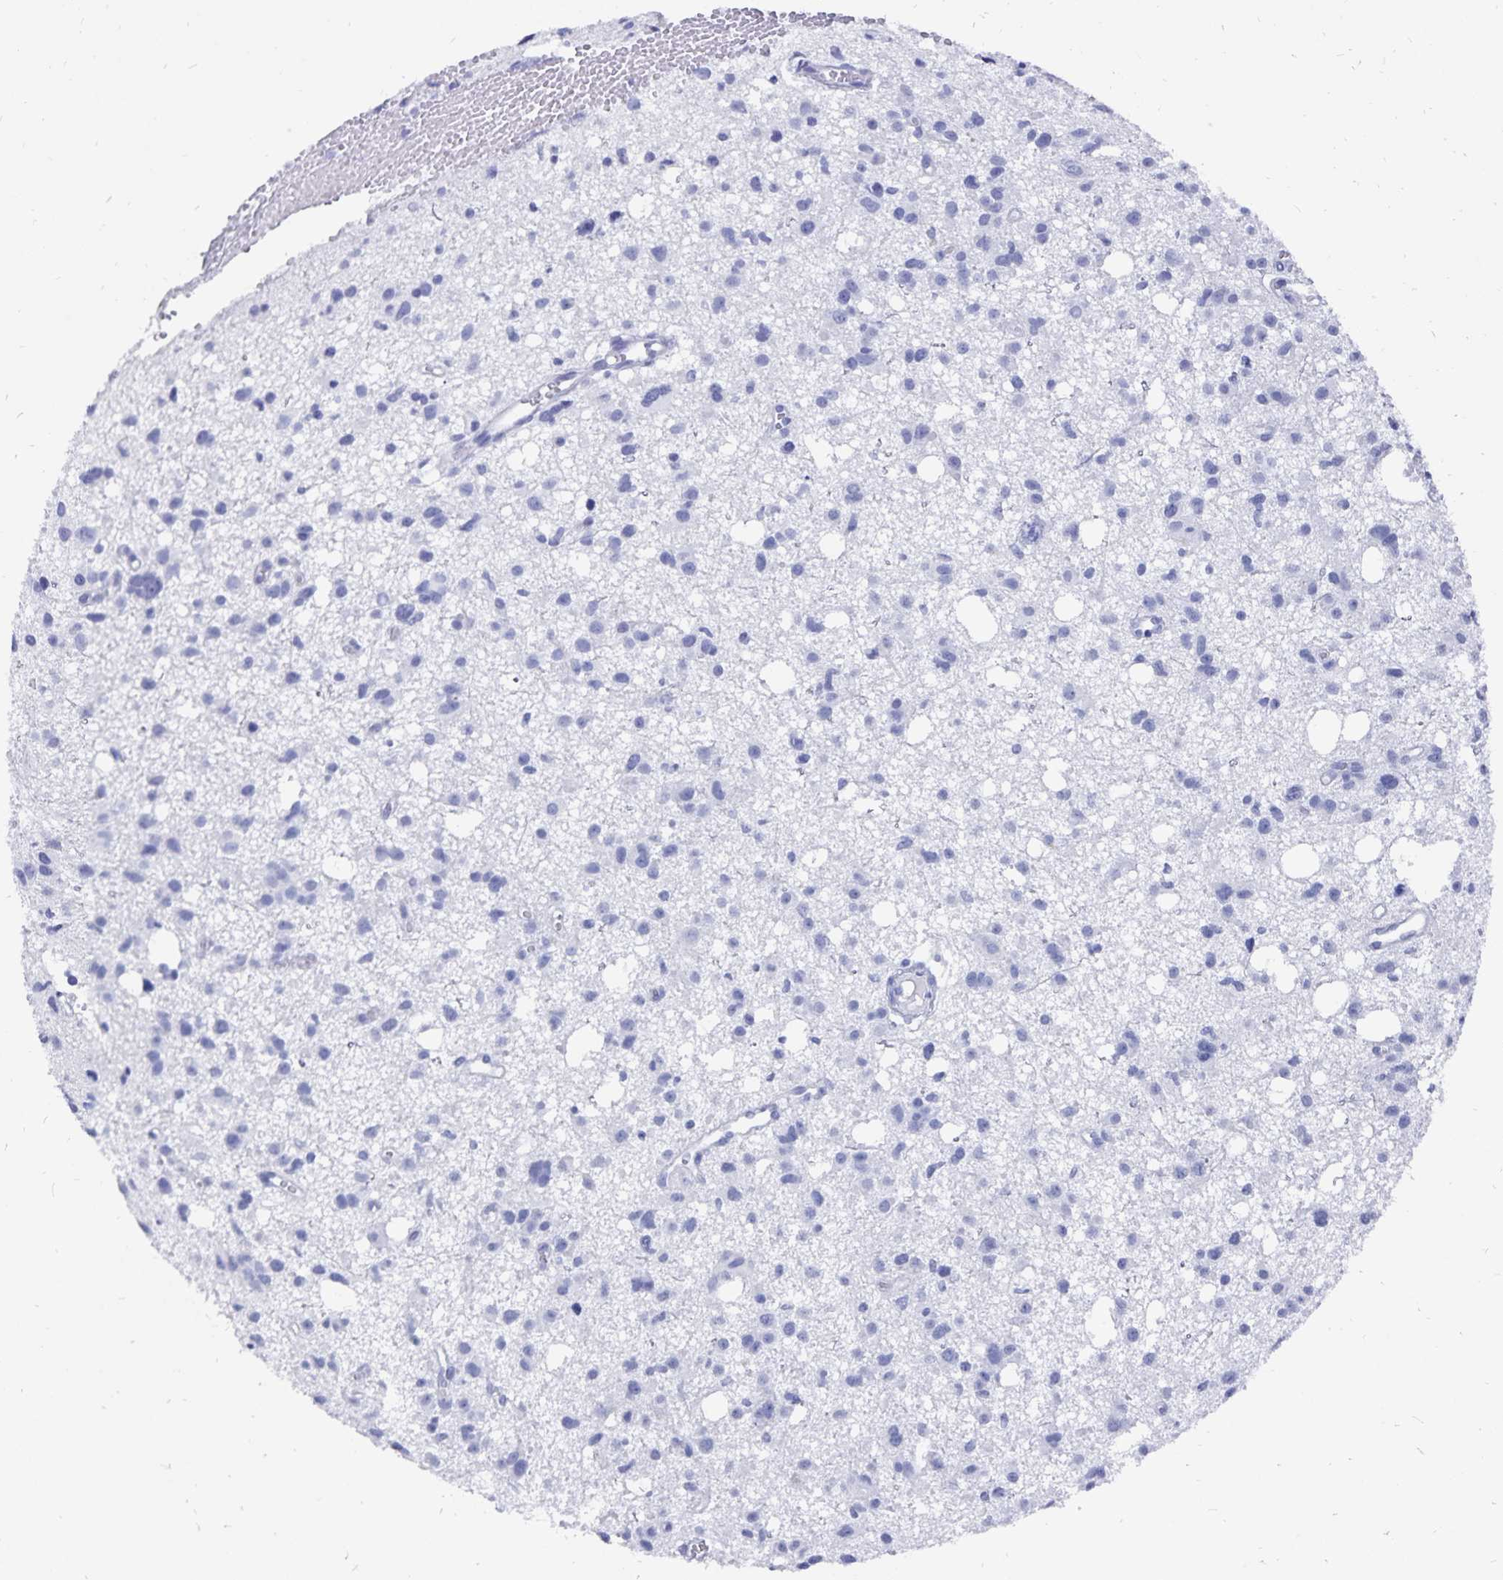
{"staining": {"intensity": "negative", "quantity": "none", "location": "none"}, "tissue": "glioma", "cell_type": "Tumor cells", "image_type": "cancer", "snomed": [{"axis": "morphology", "description": "Glioma, malignant, High grade"}, {"axis": "topography", "description": "Brain"}], "caption": "A high-resolution micrograph shows IHC staining of high-grade glioma (malignant), which demonstrates no significant expression in tumor cells. The staining was performed using DAB to visualize the protein expression in brown, while the nuclei were stained in blue with hematoxylin (Magnification: 20x).", "gene": "ADH1A", "patient": {"sex": "male", "age": 23}}